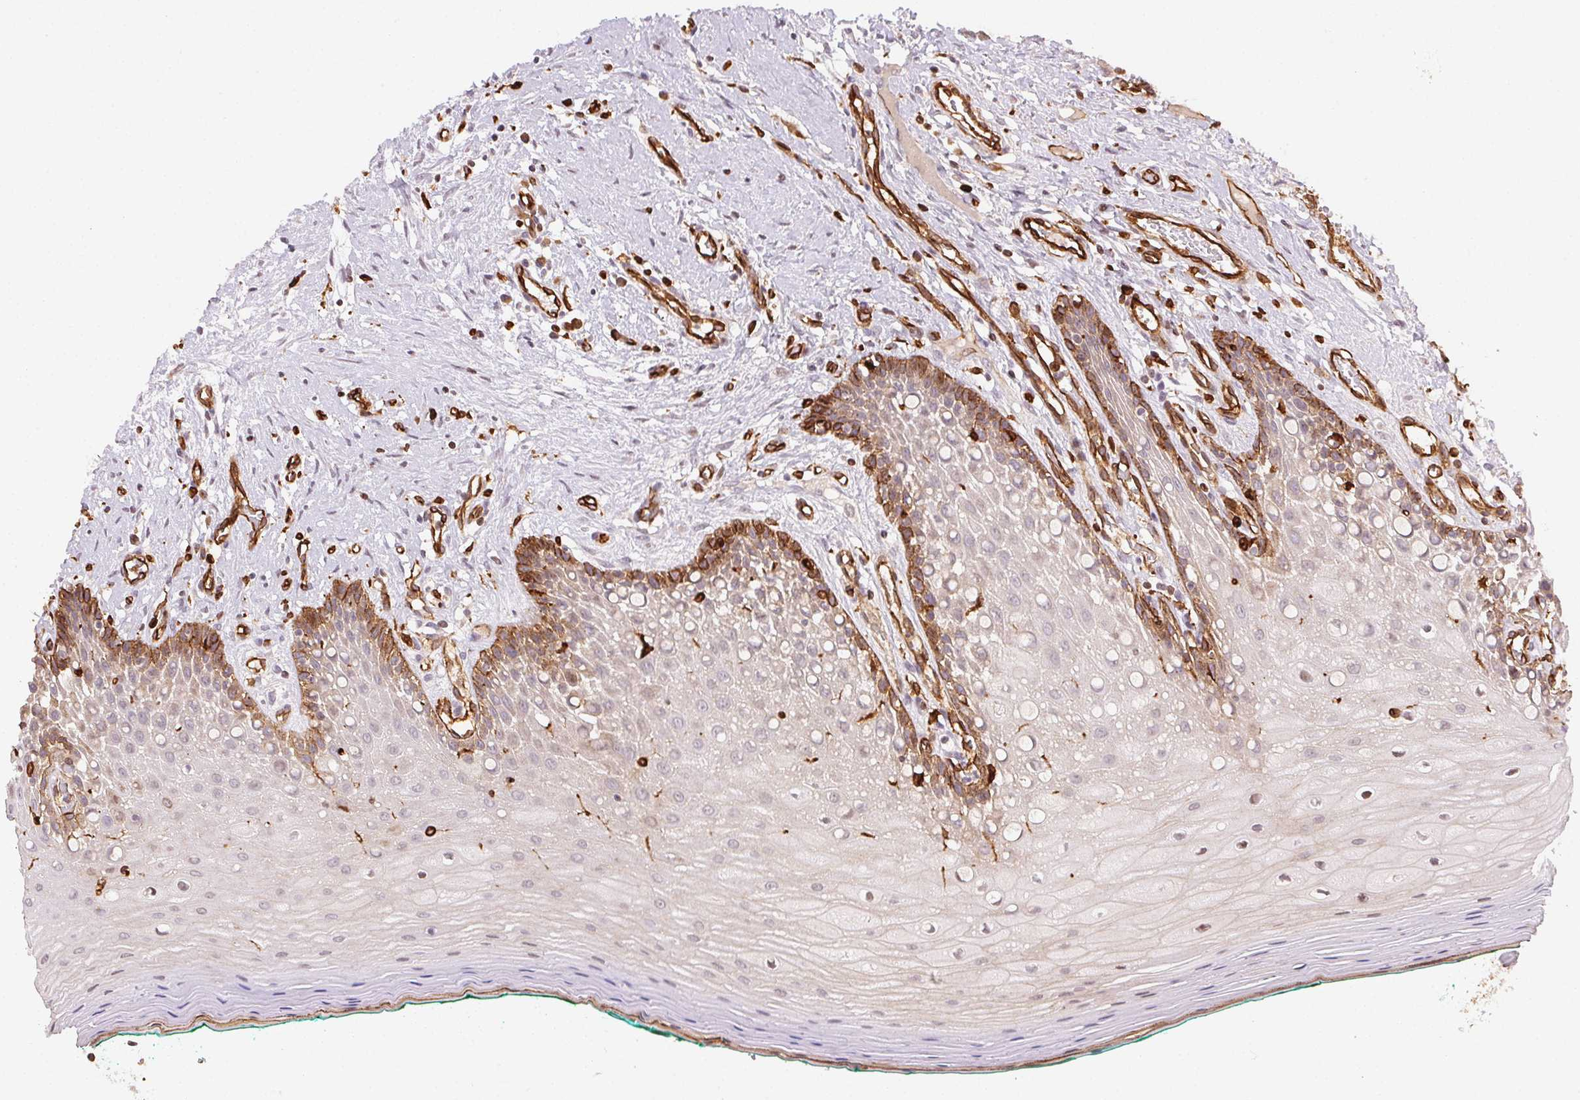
{"staining": {"intensity": "moderate", "quantity": "25%-75%", "location": "cytoplasmic/membranous"}, "tissue": "oral mucosa", "cell_type": "Squamous epithelial cells", "image_type": "normal", "snomed": [{"axis": "morphology", "description": "Normal tissue, NOS"}, {"axis": "topography", "description": "Oral tissue"}], "caption": "Moderate cytoplasmic/membranous staining for a protein is identified in about 25%-75% of squamous epithelial cells of unremarkable oral mucosa using immunohistochemistry (IHC).", "gene": "RNASET2", "patient": {"sex": "female", "age": 83}}